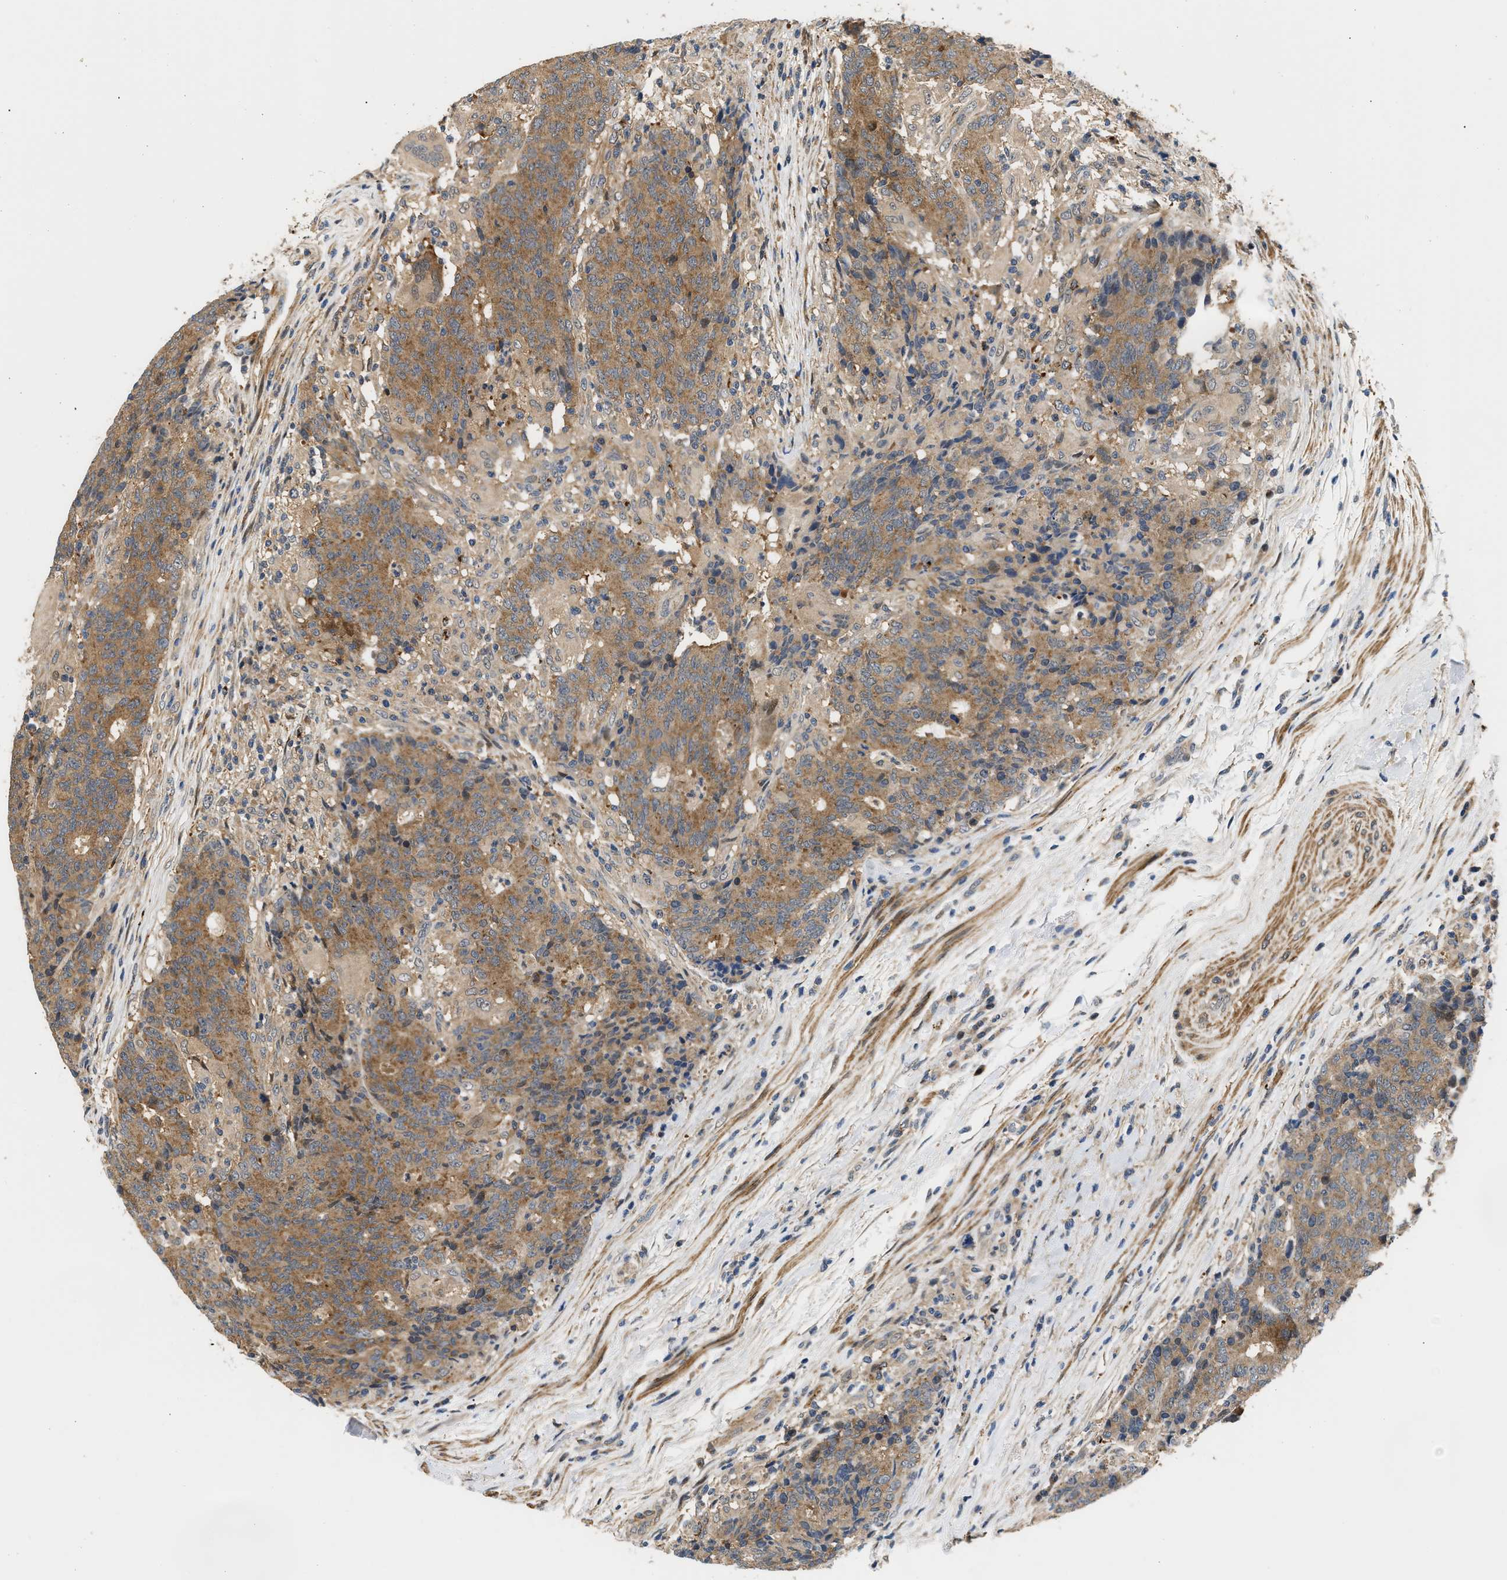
{"staining": {"intensity": "moderate", "quantity": ">75%", "location": "cytoplasmic/membranous"}, "tissue": "colorectal cancer", "cell_type": "Tumor cells", "image_type": "cancer", "snomed": [{"axis": "morphology", "description": "Normal tissue, NOS"}, {"axis": "morphology", "description": "Adenocarcinoma, NOS"}, {"axis": "topography", "description": "Colon"}], "caption": "Brown immunohistochemical staining in colorectal cancer (adenocarcinoma) displays moderate cytoplasmic/membranous expression in approximately >75% of tumor cells.", "gene": "LARP6", "patient": {"sex": "female", "age": 75}}